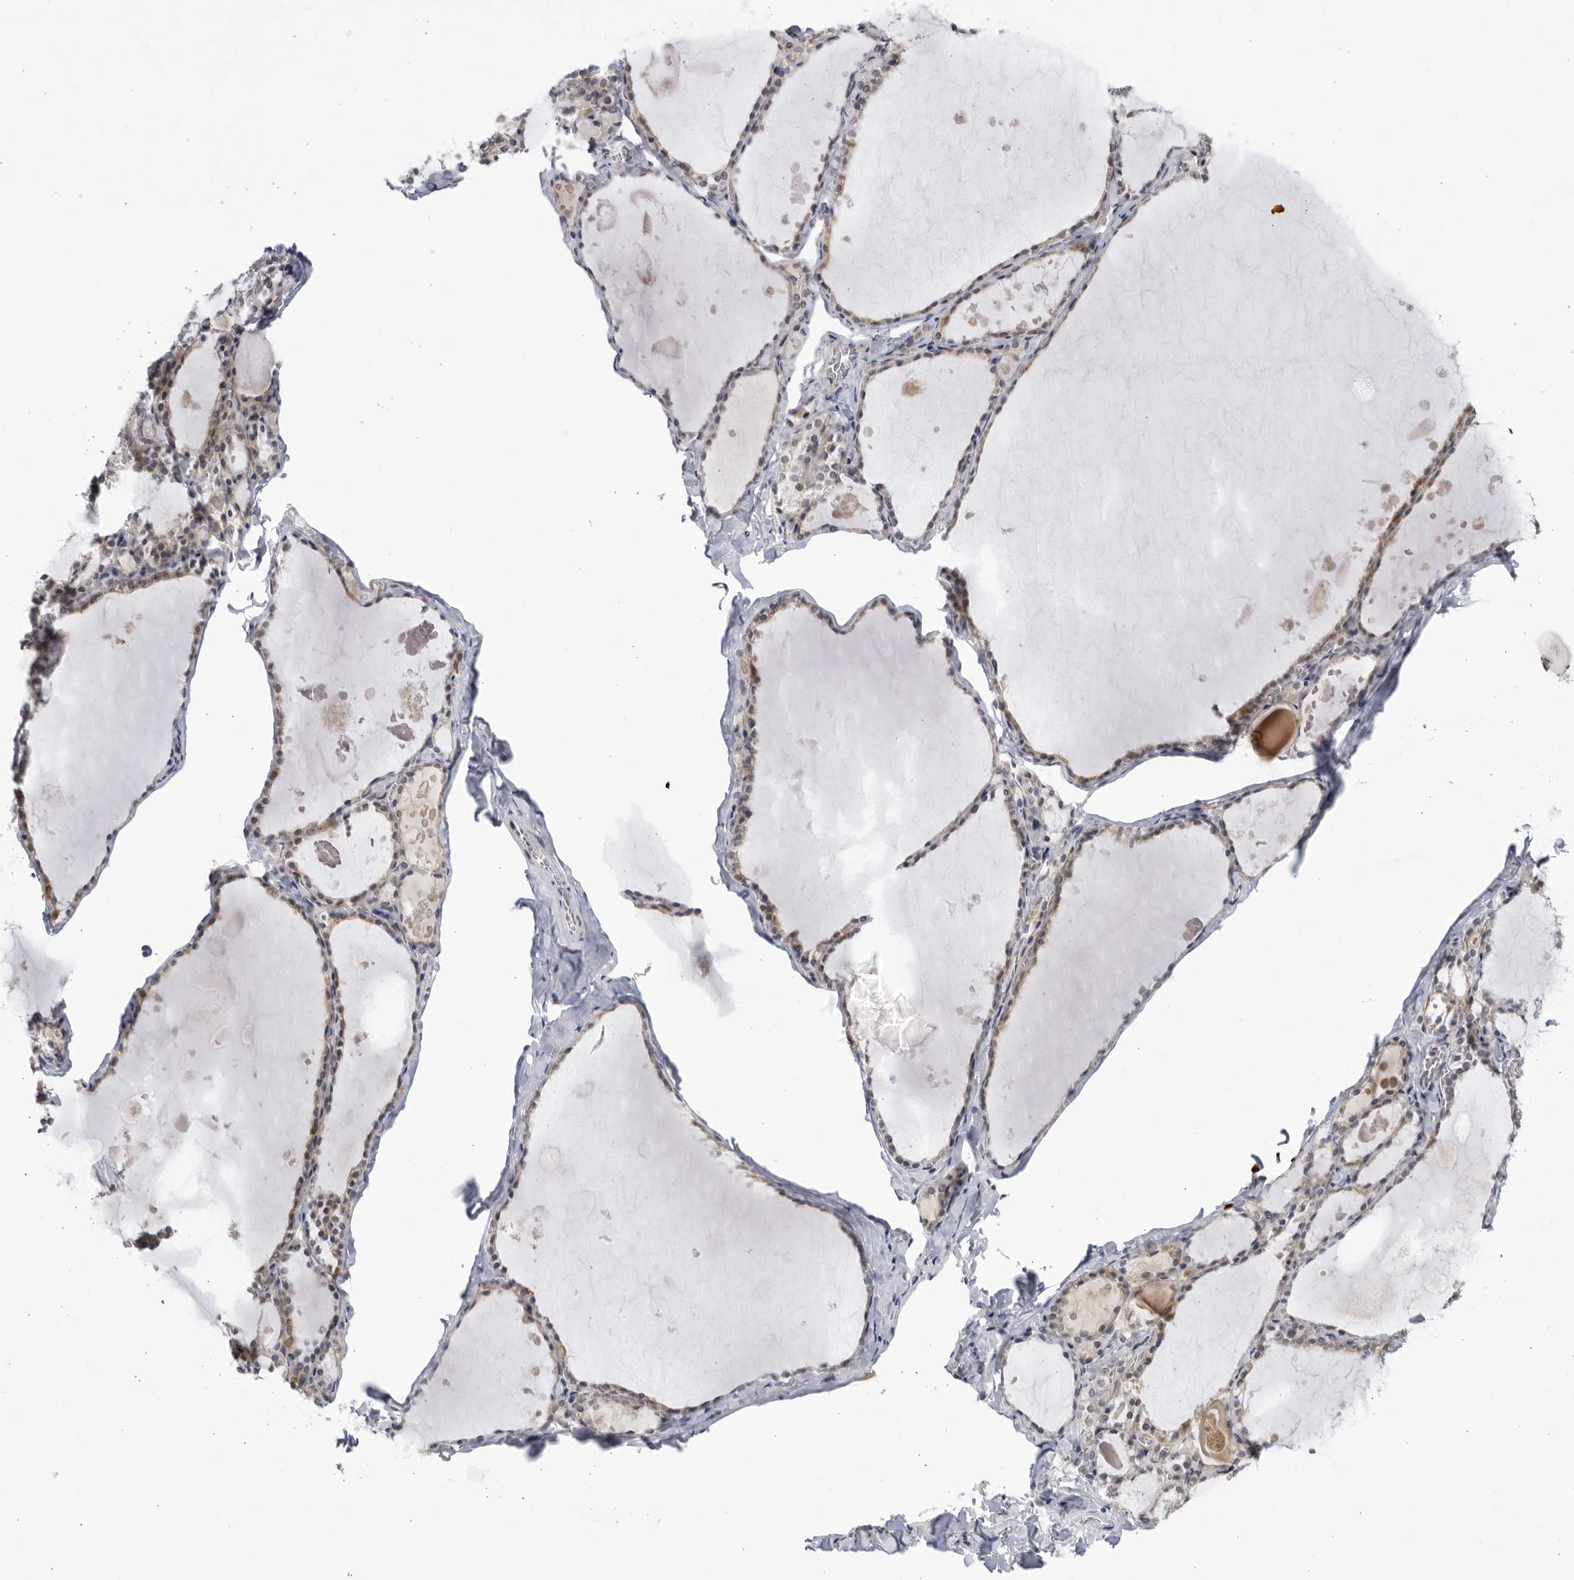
{"staining": {"intensity": "weak", "quantity": "25%-75%", "location": "cytoplasmic/membranous"}, "tissue": "thyroid gland", "cell_type": "Glandular cells", "image_type": "normal", "snomed": [{"axis": "morphology", "description": "Normal tissue, NOS"}, {"axis": "topography", "description": "Thyroid gland"}], "caption": "Thyroid gland was stained to show a protein in brown. There is low levels of weak cytoplasmic/membranous staining in about 25%-75% of glandular cells. Ihc stains the protein of interest in brown and the nuclei are stained blue.", "gene": "CNBD1", "patient": {"sex": "male", "age": 56}}